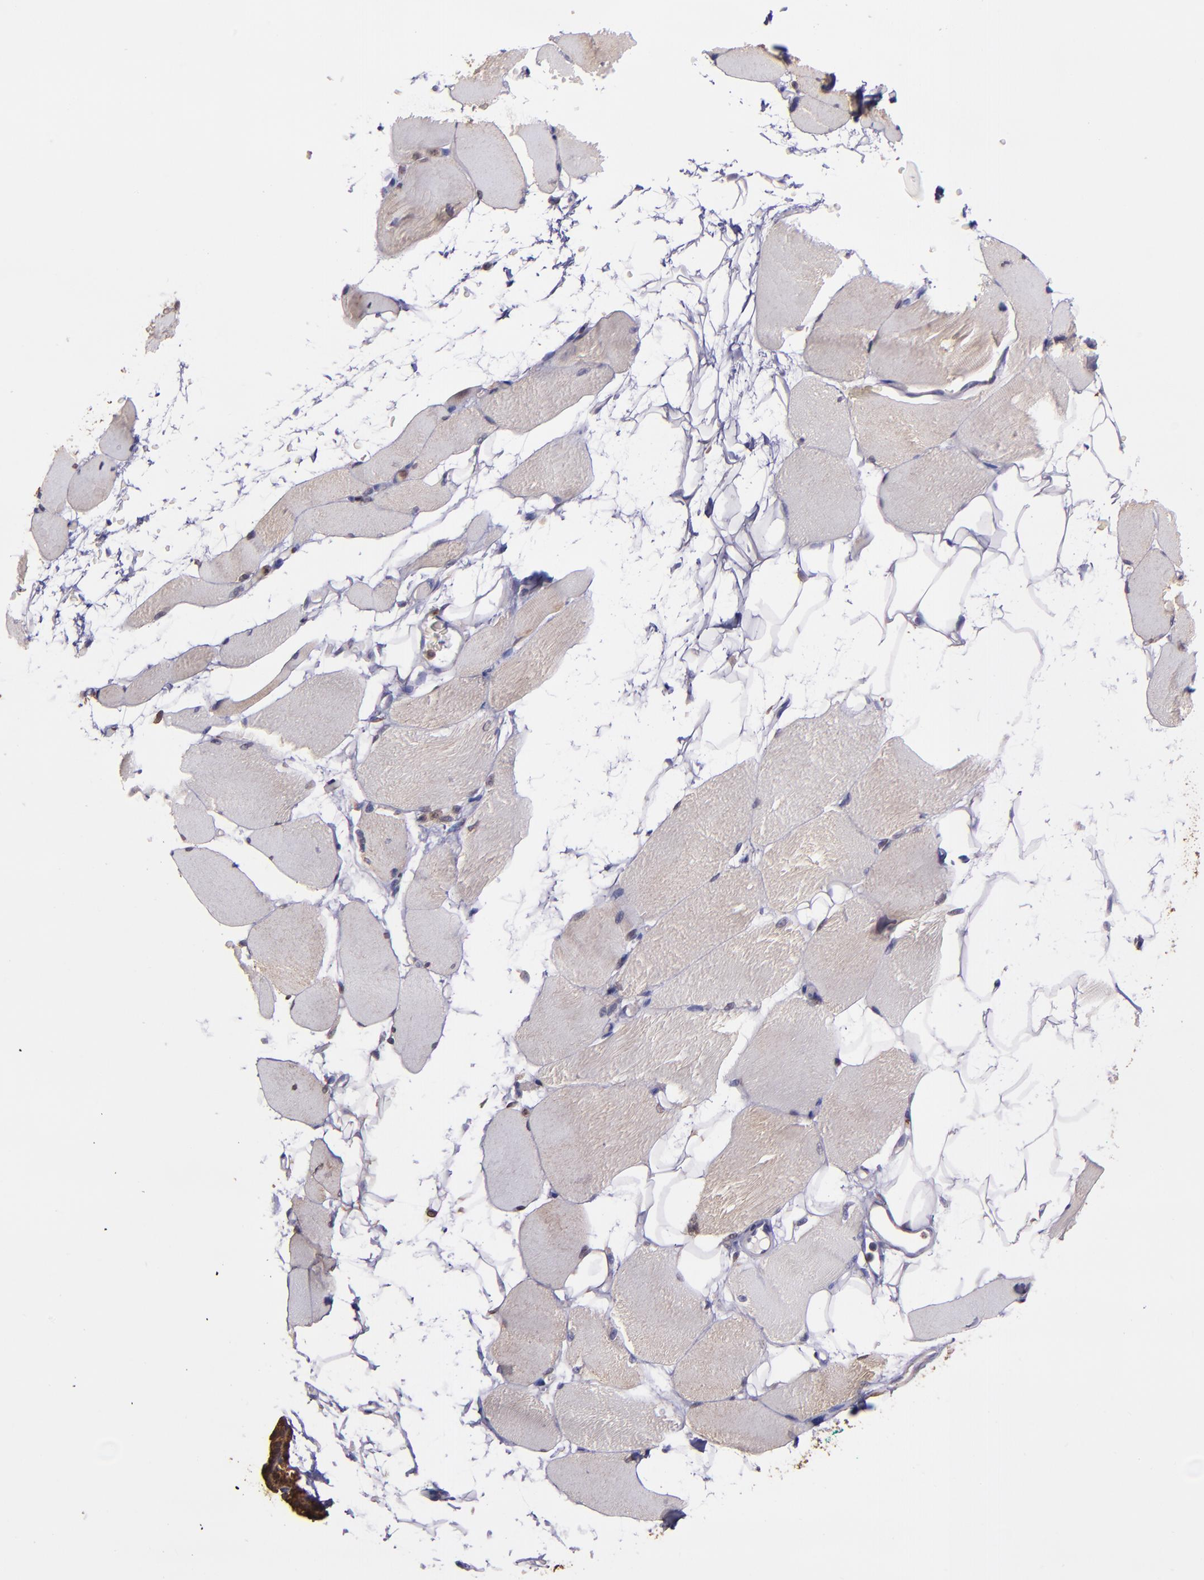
{"staining": {"intensity": "weak", "quantity": "25%-75%", "location": "cytoplasmic/membranous"}, "tissue": "skeletal muscle", "cell_type": "Myocytes", "image_type": "normal", "snomed": [{"axis": "morphology", "description": "Normal tissue, NOS"}, {"axis": "topography", "description": "Skeletal muscle"}, {"axis": "topography", "description": "Parathyroid gland"}], "caption": "DAB immunohistochemical staining of normal human skeletal muscle displays weak cytoplasmic/membranous protein expression in about 25%-75% of myocytes. (DAB IHC with brightfield microscopy, high magnification).", "gene": "WASH6P", "patient": {"sex": "female", "age": 37}}